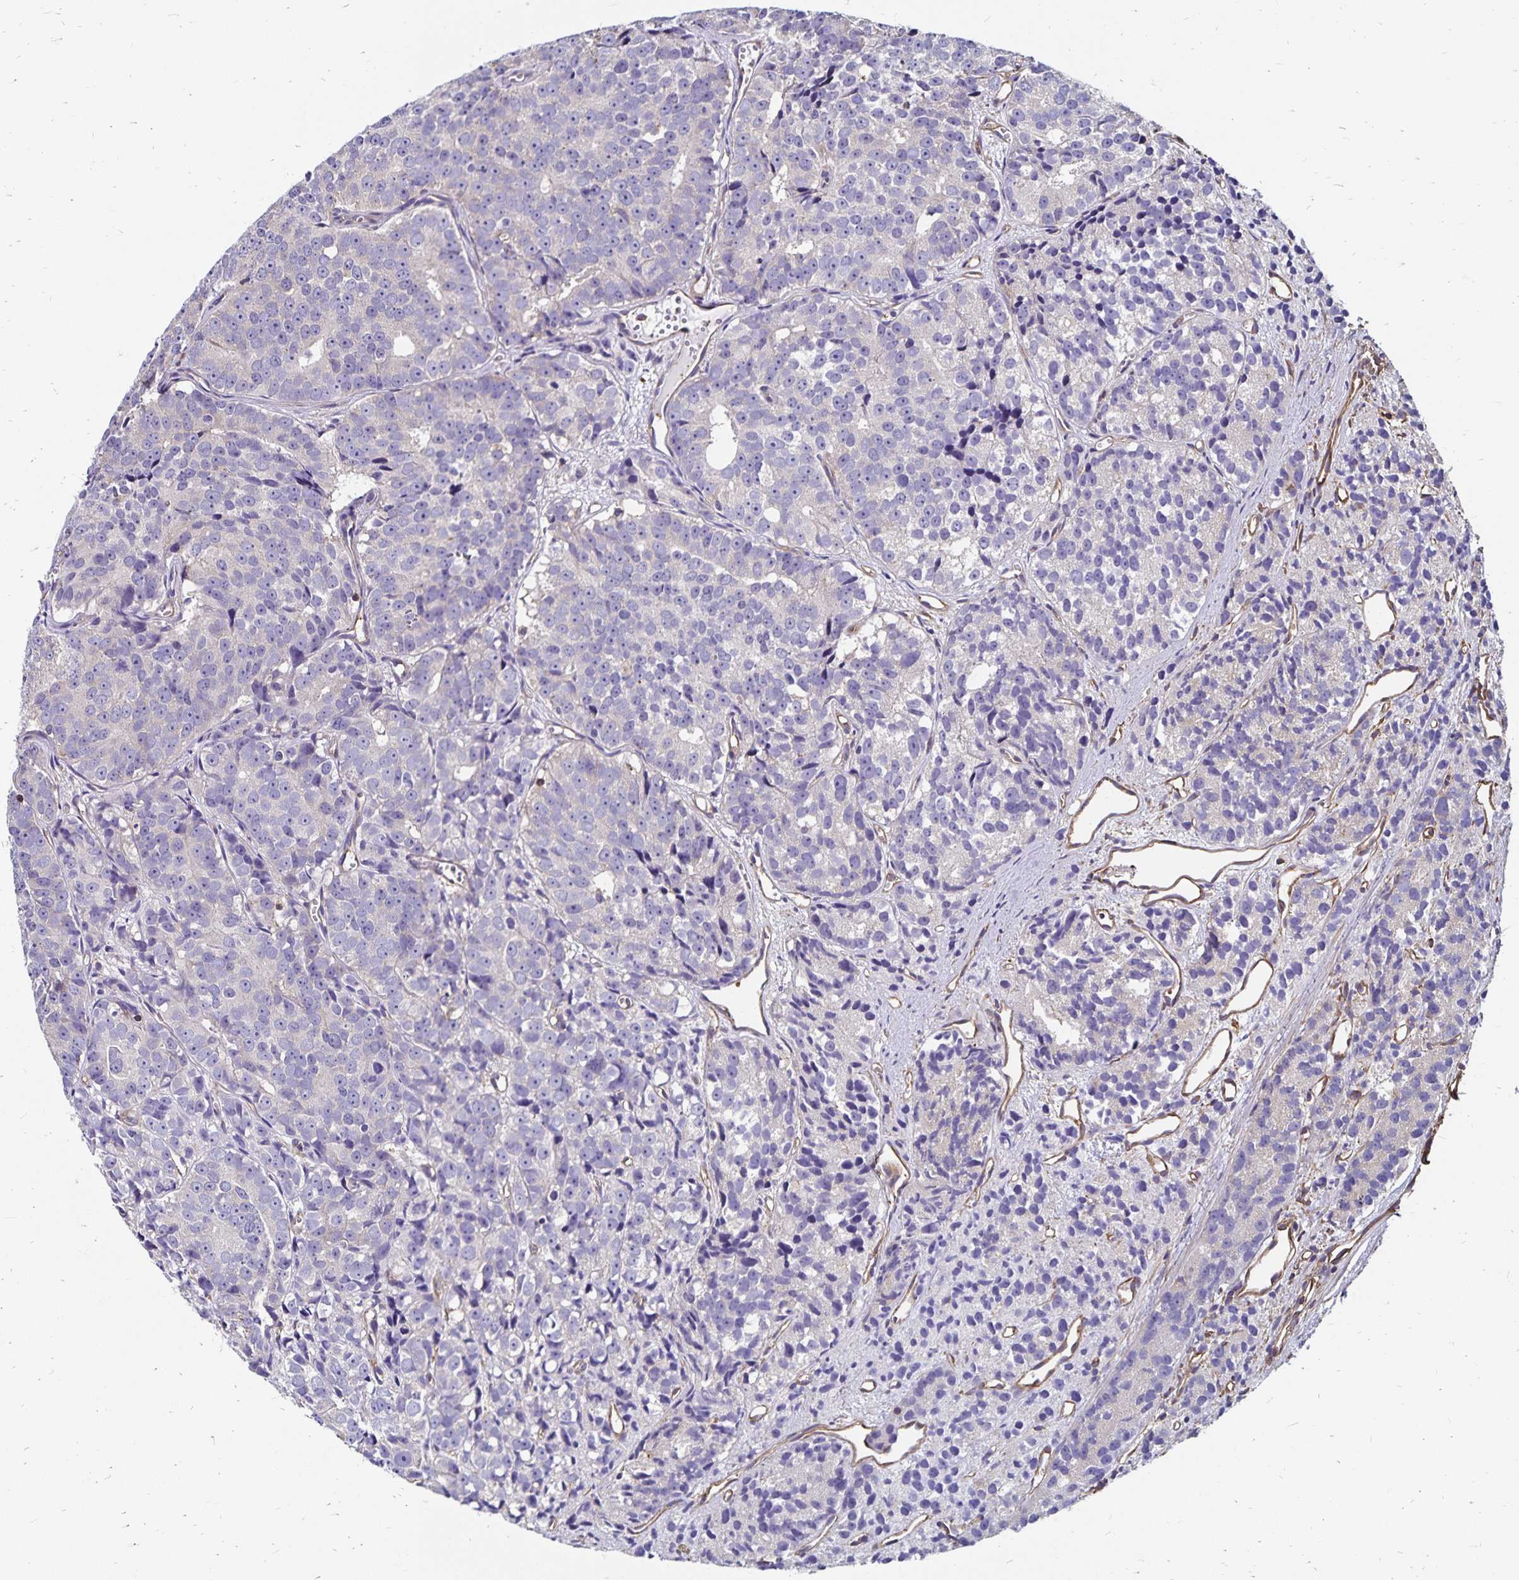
{"staining": {"intensity": "negative", "quantity": "none", "location": "none"}, "tissue": "prostate cancer", "cell_type": "Tumor cells", "image_type": "cancer", "snomed": [{"axis": "morphology", "description": "Adenocarcinoma, High grade"}, {"axis": "topography", "description": "Prostate"}], "caption": "Prostate cancer (adenocarcinoma (high-grade)) was stained to show a protein in brown. There is no significant expression in tumor cells.", "gene": "RPRML", "patient": {"sex": "male", "age": 77}}